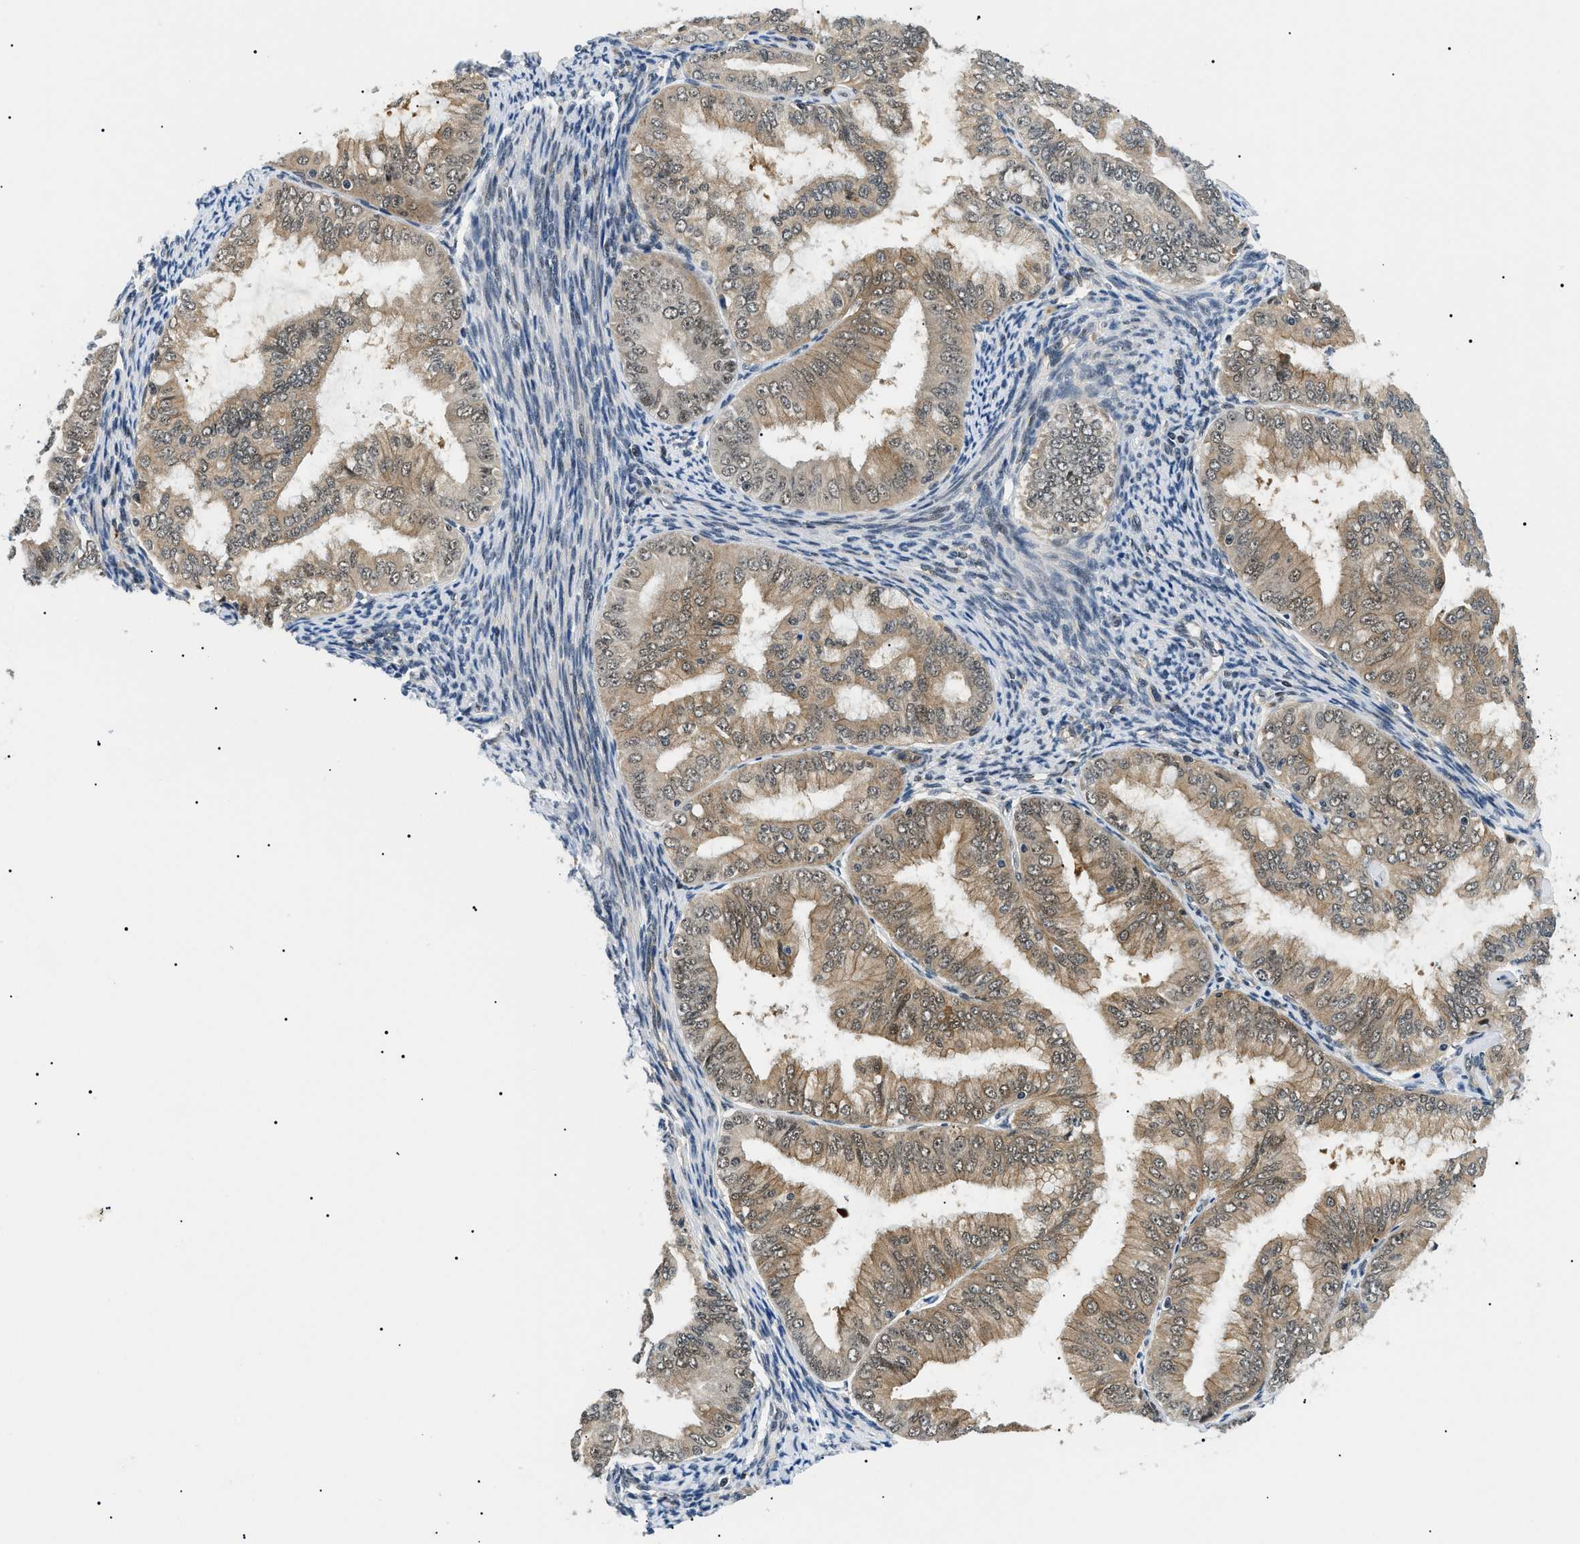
{"staining": {"intensity": "moderate", "quantity": ">75%", "location": "cytoplasmic/membranous,nuclear"}, "tissue": "endometrial cancer", "cell_type": "Tumor cells", "image_type": "cancer", "snomed": [{"axis": "morphology", "description": "Adenocarcinoma, NOS"}, {"axis": "topography", "description": "Endometrium"}], "caption": "Human adenocarcinoma (endometrial) stained for a protein (brown) exhibits moderate cytoplasmic/membranous and nuclear positive staining in approximately >75% of tumor cells.", "gene": "RBM15", "patient": {"sex": "female", "age": 63}}